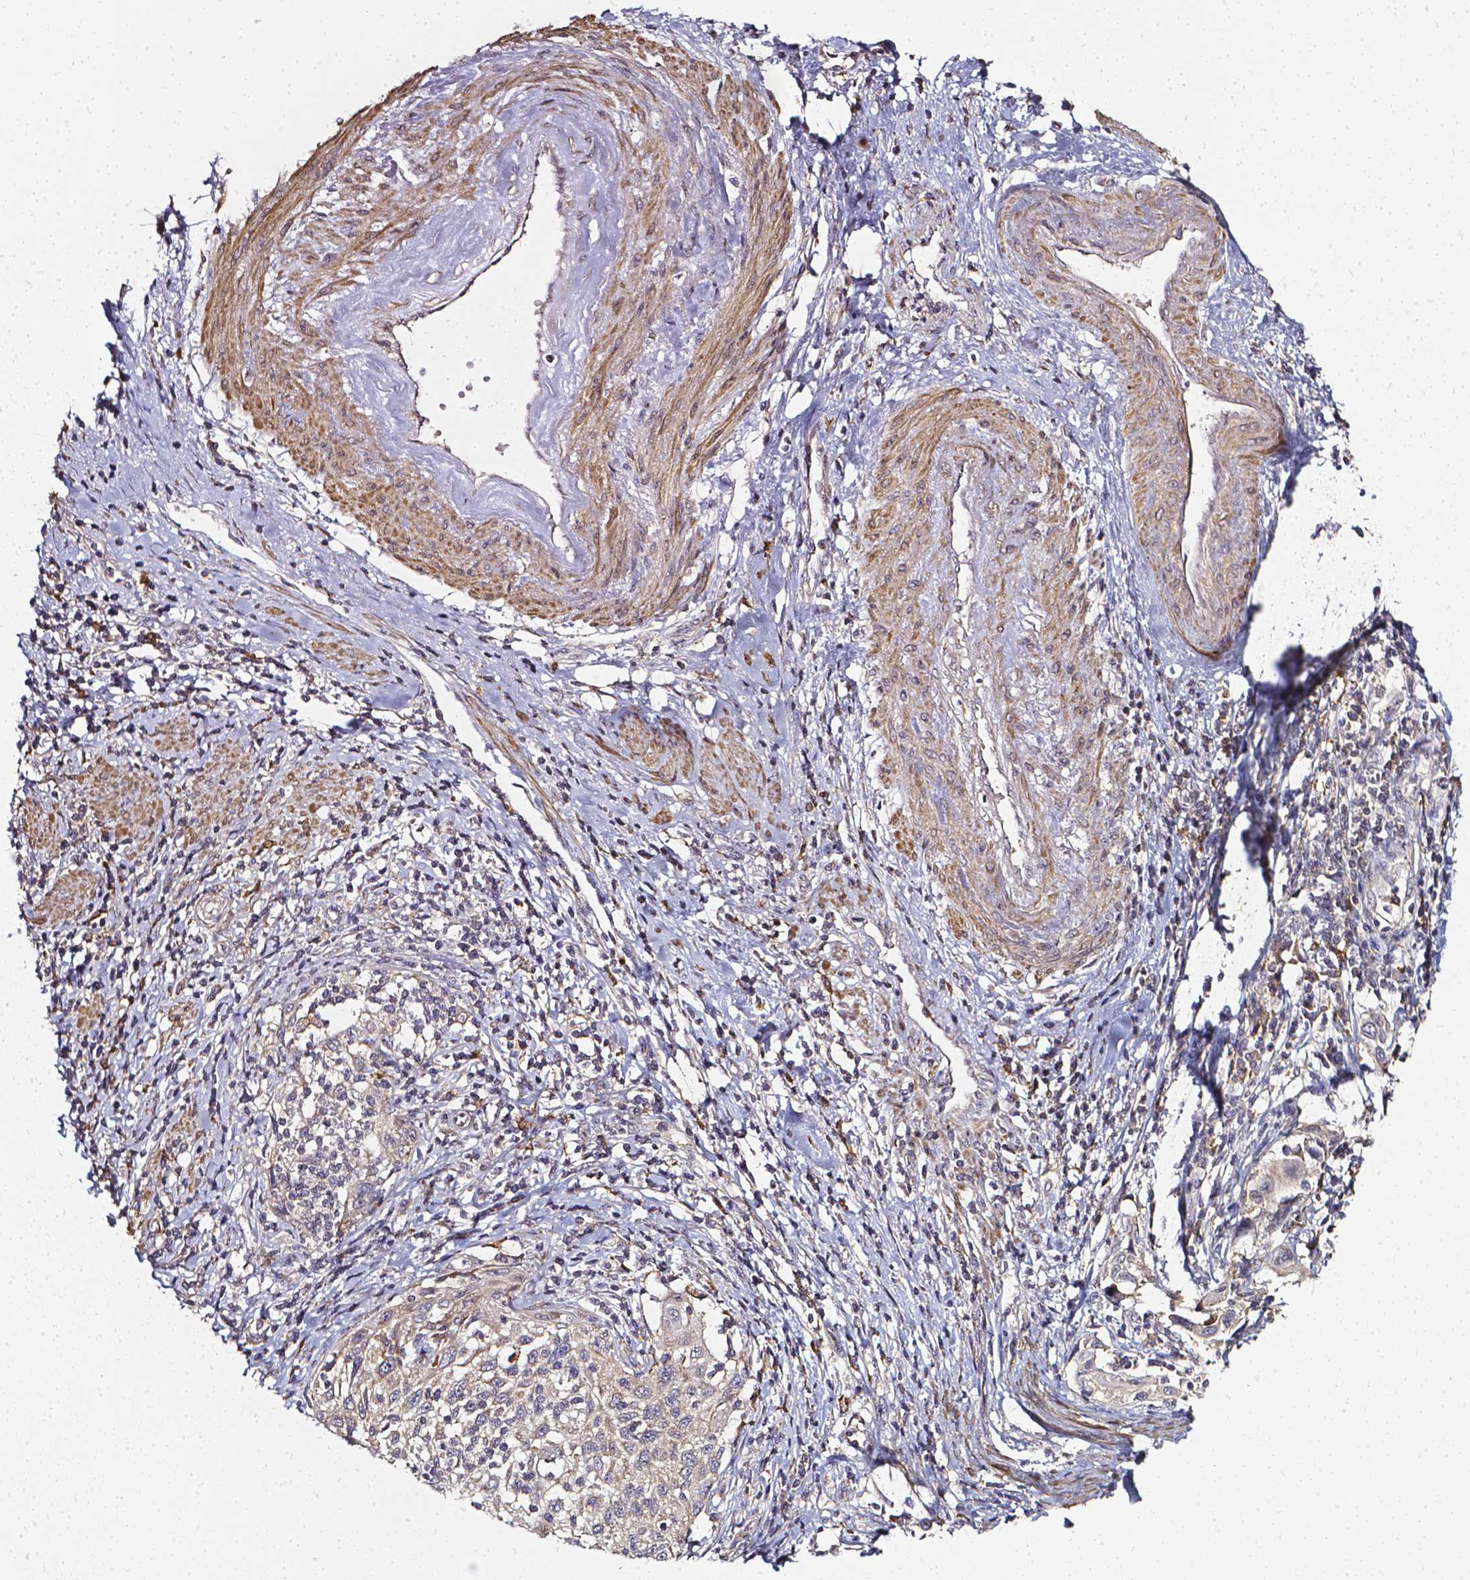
{"staining": {"intensity": "weak", "quantity": ">75%", "location": "cytoplasmic/membranous"}, "tissue": "cervical cancer", "cell_type": "Tumor cells", "image_type": "cancer", "snomed": [{"axis": "morphology", "description": "Squamous cell carcinoma, NOS"}, {"axis": "topography", "description": "Cervix"}], "caption": "About >75% of tumor cells in squamous cell carcinoma (cervical) show weak cytoplasmic/membranous protein expression as visualized by brown immunohistochemical staining.", "gene": "PRAG1", "patient": {"sex": "female", "age": 70}}